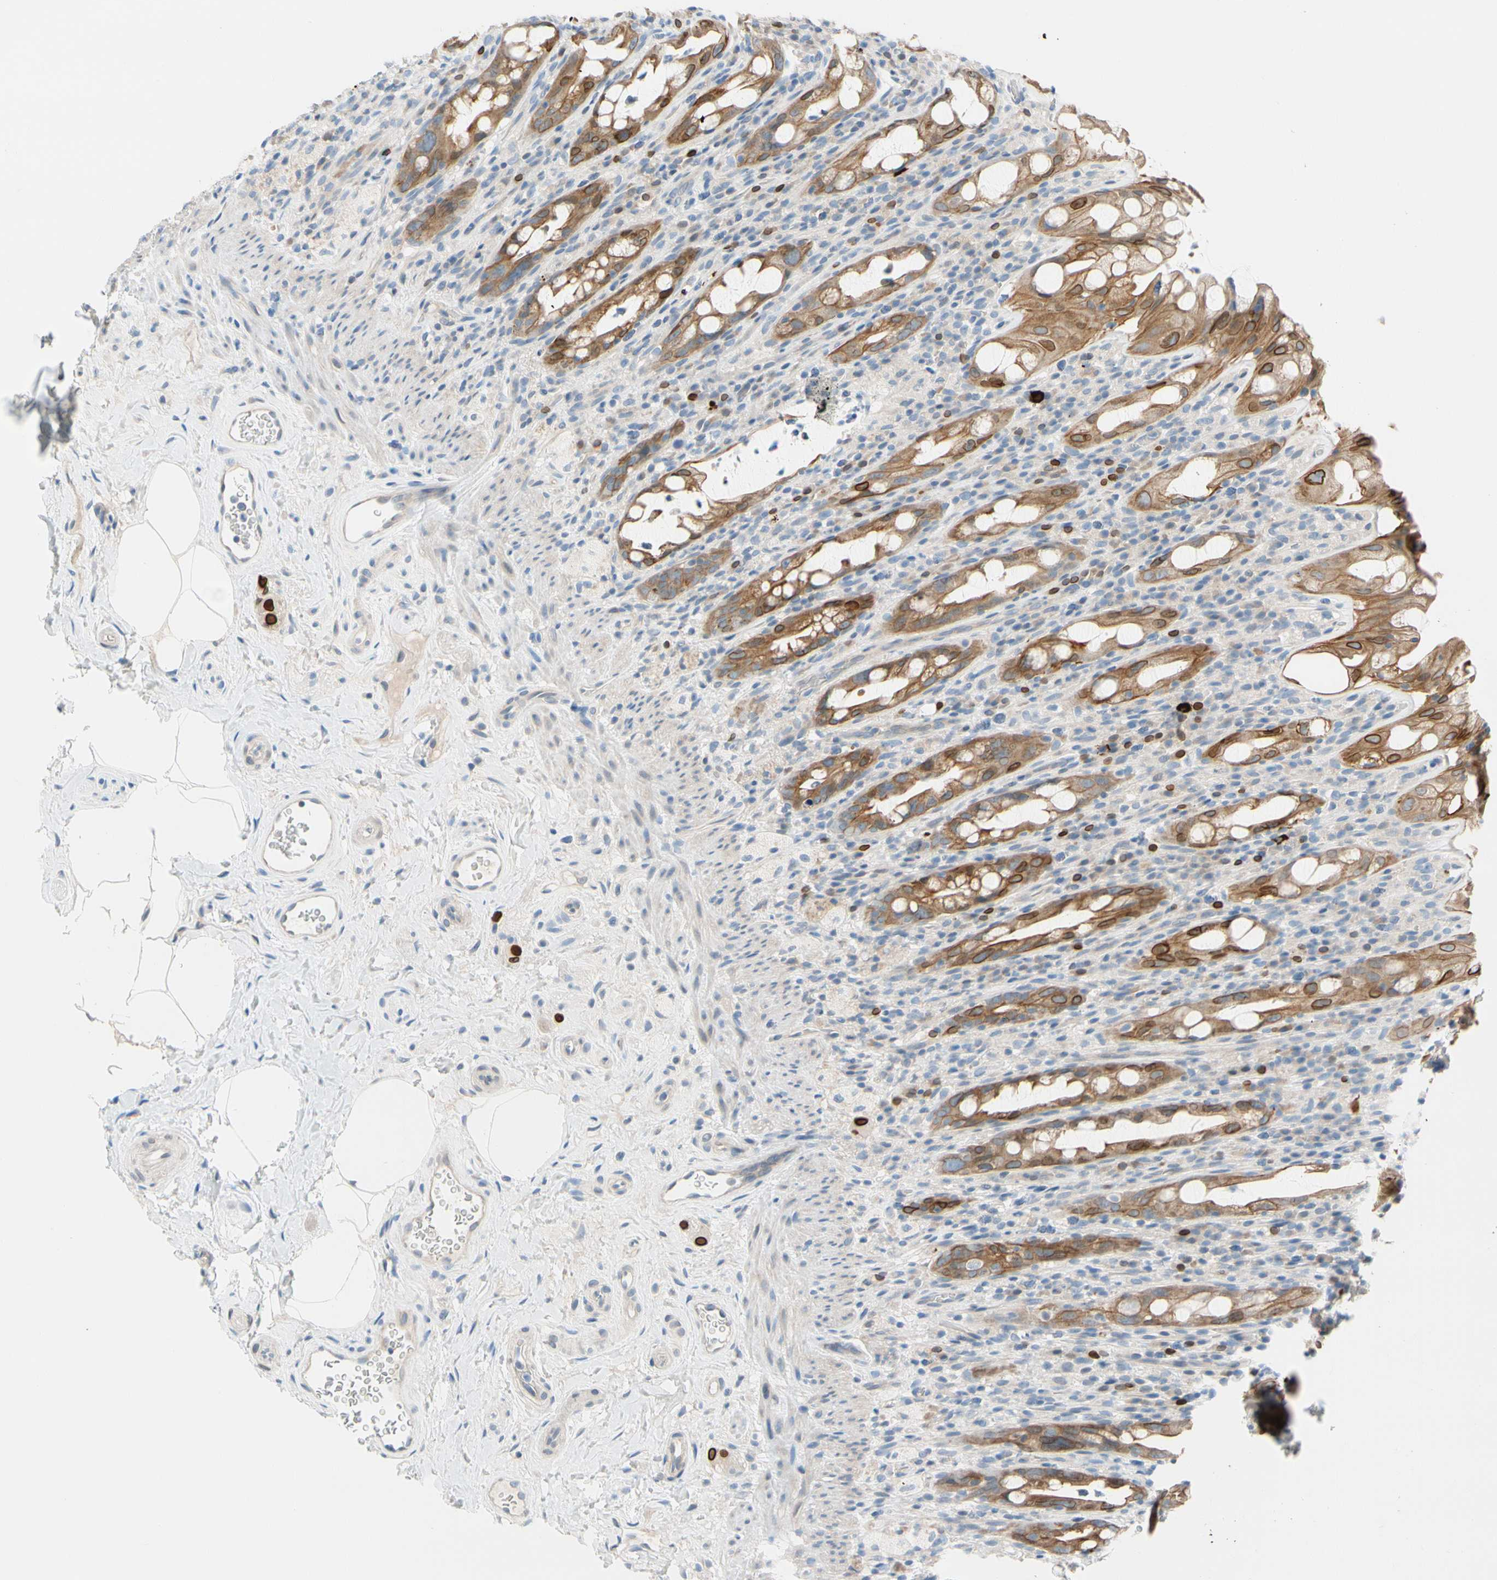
{"staining": {"intensity": "moderate", "quantity": "25%-75%", "location": "cytoplasmic/membranous,nuclear"}, "tissue": "rectum", "cell_type": "Glandular cells", "image_type": "normal", "snomed": [{"axis": "morphology", "description": "Normal tissue, NOS"}, {"axis": "topography", "description": "Rectum"}], "caption": "Immunohistochemistry (IHC) staining of normal rectum, which shows medium levels of moderate cytoplasmic/membranous,nuclear staining in about 25%-75% of glandular cells indicating moderate cytoplasmic/membranous,nuclear protein positivity. The staining was performed using DAB (3,3'-diaminobenzidine) (brown) for protein detection and nuclei were counterstained in hematoxylin (blue).", "gene": "ZNF132", "patient": {"sex": "male", "age": 44}}